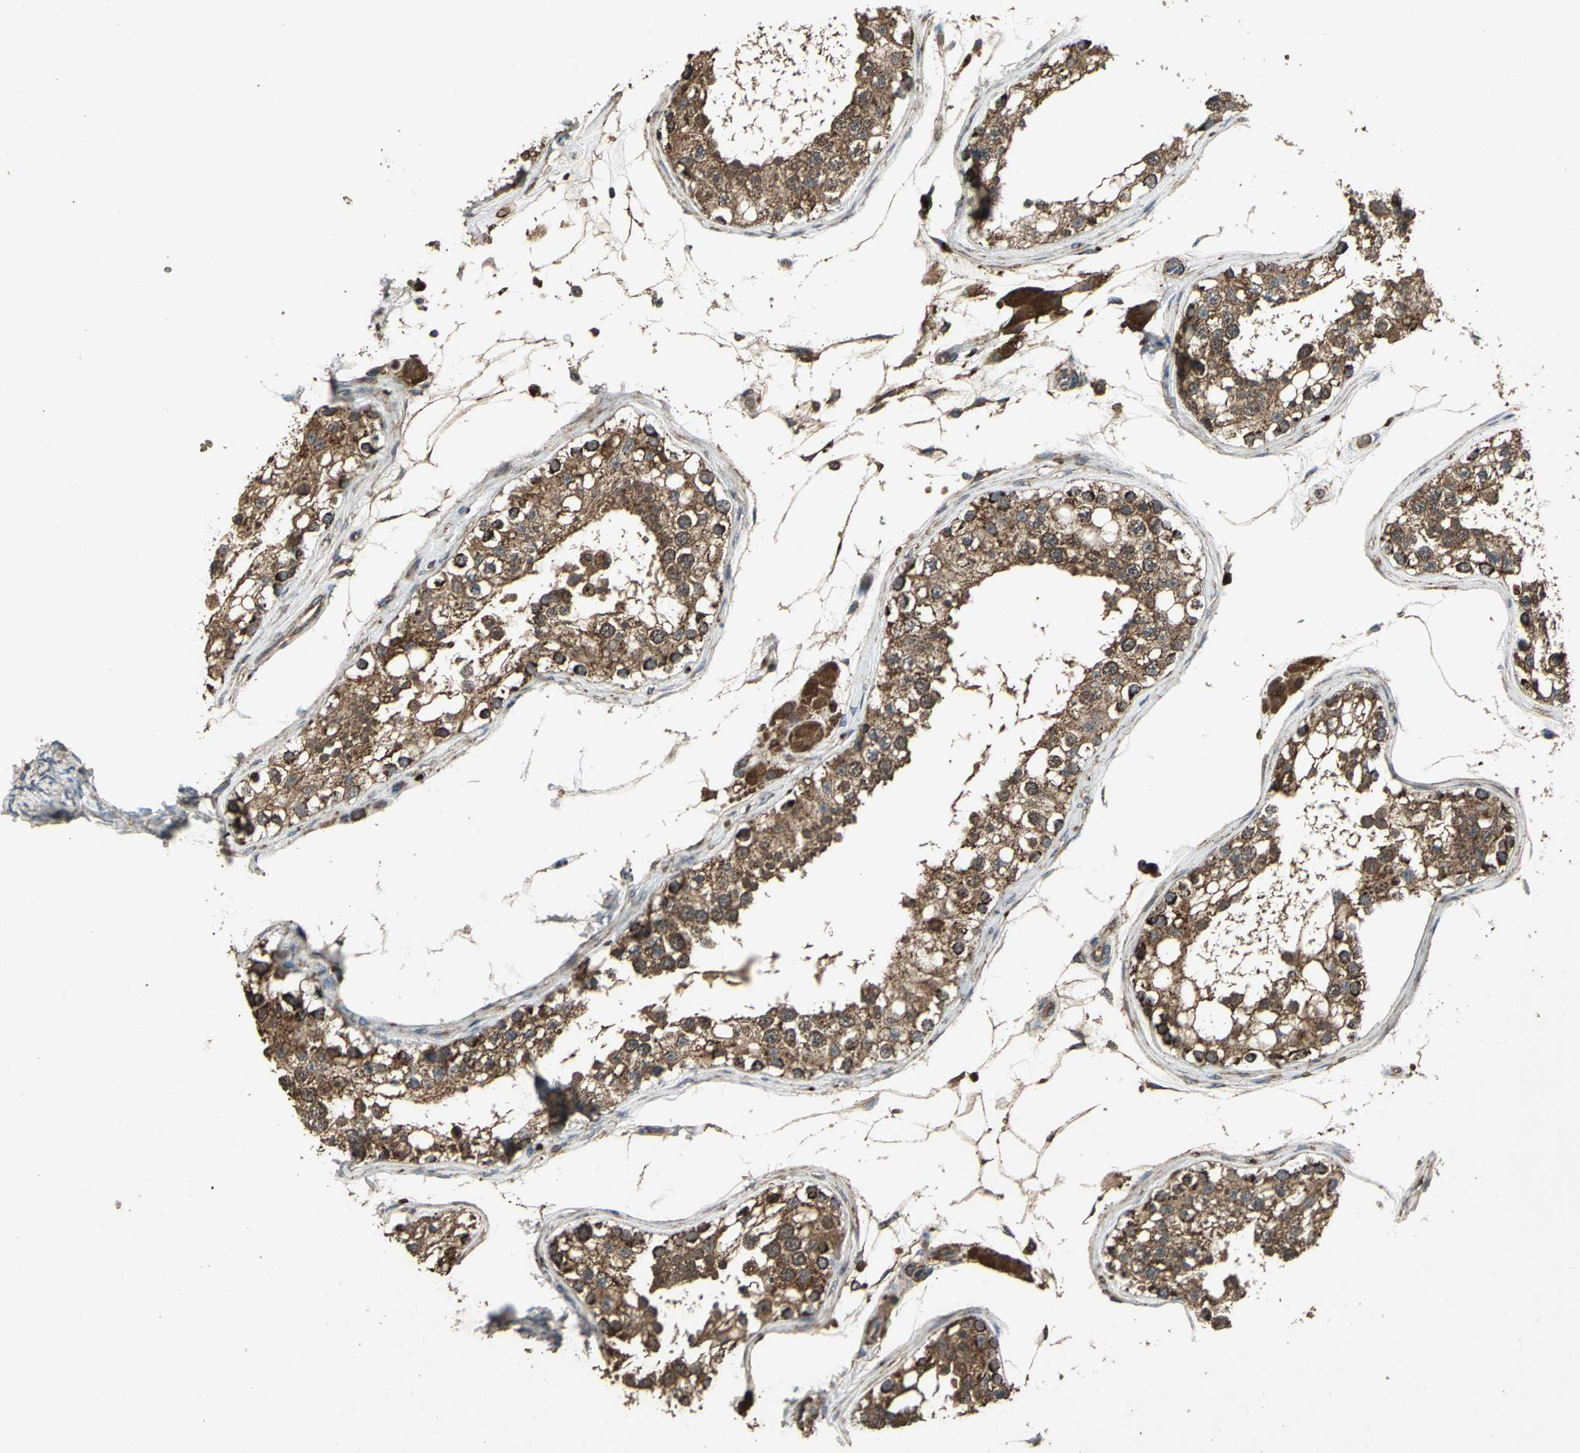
{"staining": {"intensity": "strong", "quantity": ">75%", "location": "cytoplasmic/membranous,nuclear"}, "tissue": "testis", "cell_type": "Cells in seminiferous ducts", "image_type": "normal", "snomed": [{"axis": "morphology", "description": "Normal tissue, NOS"}, {"axis": "topography", "description": "Testis"}], "caption": "High-power microscopy captured an immunohistochemistry (IHC) photomicrograph of normal testis, revealing strong cytoplasmic/membranous,nuclear staining in about >75% of cells in seminiferous ducts.", "gene": "POLRMT", "patient": {"sex": "male", "age": 68}}